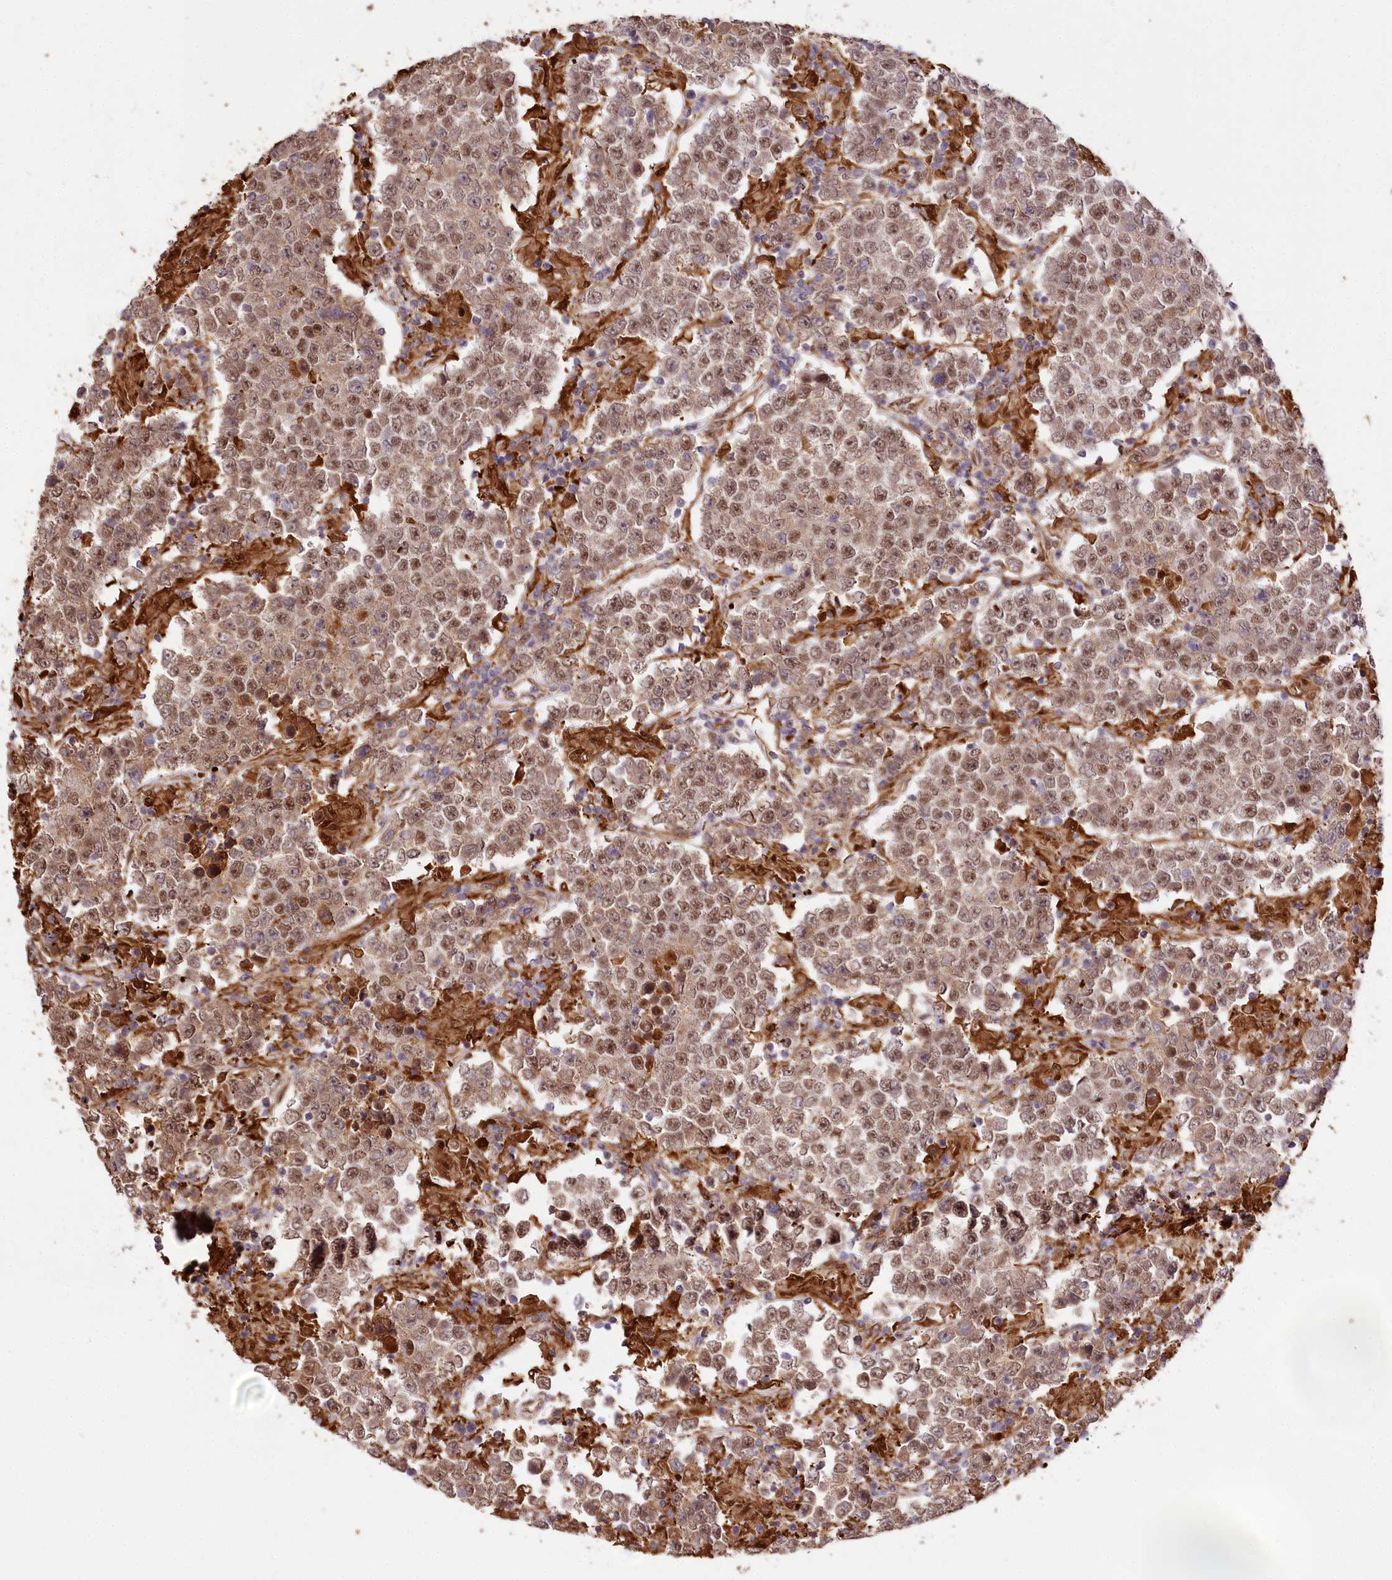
{"staining": {"intensity": "moderate", "quantity": ">75%", "location": "nuclear"}, "tissue": "testis cancer", "cell_type": "Tumor cells", "image_type": "cancer", "snomed": [{"axis": "morphology", "description": "Normal tissue, NOS"}, {"axis": "morphology", "description": "Urothelial carcinoma, High grade"}, {"axis": "morphology", "description": "Seminoma, NOS"}, {"axis": "morphology", "description": "Carcinoma, Embryonal, NOS"}, {"axis": "topography", "description": "Urinary bladder"}, {"axis": "topography", "description": "Testis"}], "caption": "Immunohistochemistry (IHC) staining of testis cancer, which reveals medium levels of moderate nuclear expression in about >75% of tumor cells indicating moderate nuclear protein staining. The staining was performed using DAB (brown) for protein detection and nuclei were counterstained in hematoxylin (blue).", "gene": "GNL3L", "patient": {"sex": "male", "age": 41}}